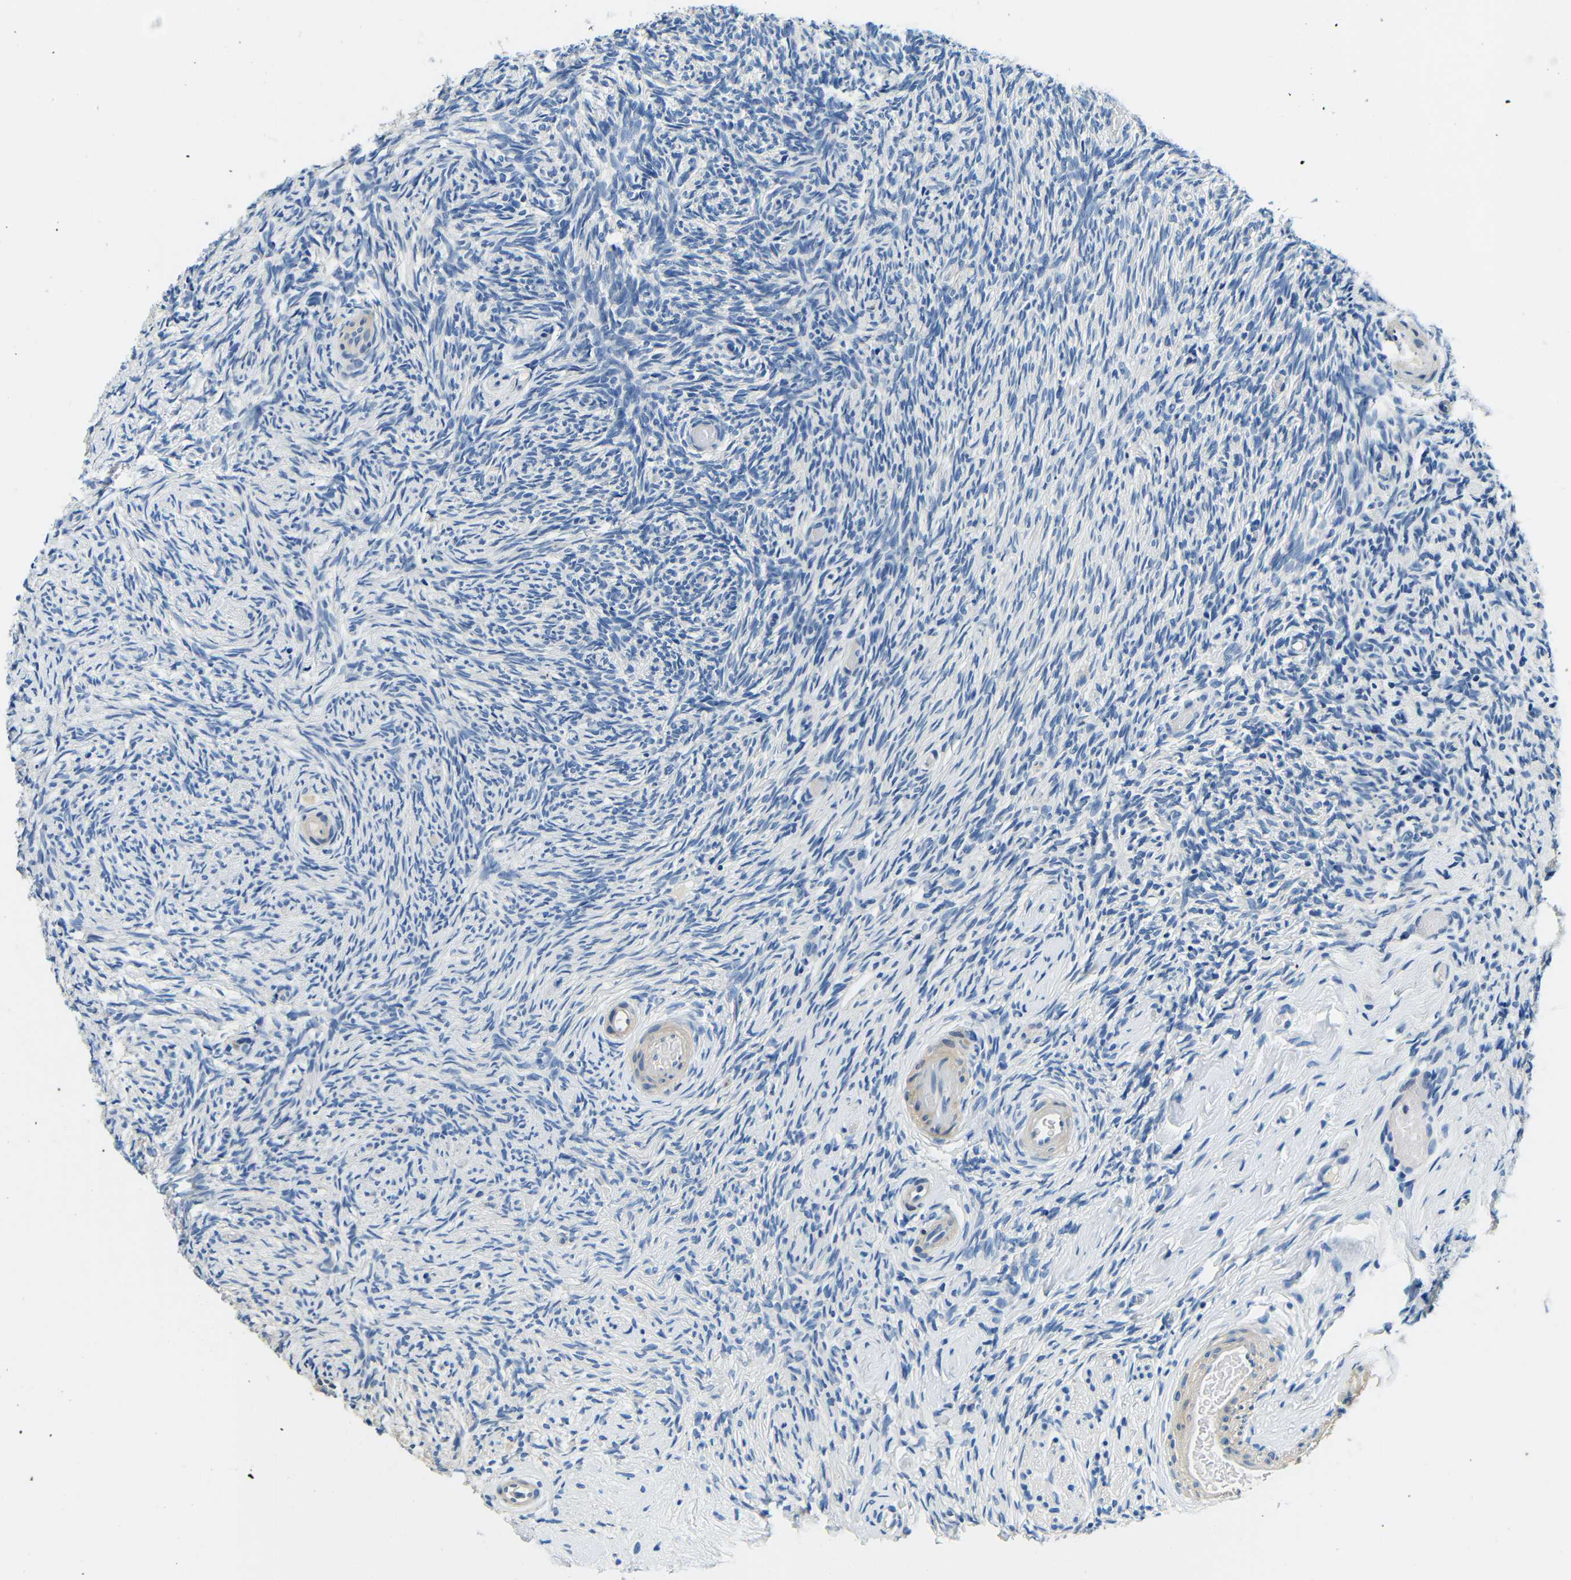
{"staining": {"intensity": "negative", "quantity": "none", "location": "none"}, "tissue": "ovary", "cell_type": "Ovarian stroma cells", "image_type": "normal", "snomed": [{"axis": "morphology", "description": "Normal tissue, NOS"}, {"axis": "topography", "description": "Ovary"}], "caption": "This is an IHC micrograph of benign human ovary. There is no positivity in ovarian stroma cells.", "gene": "FMO5", "patient": {"sex": "female", "age": 60}}